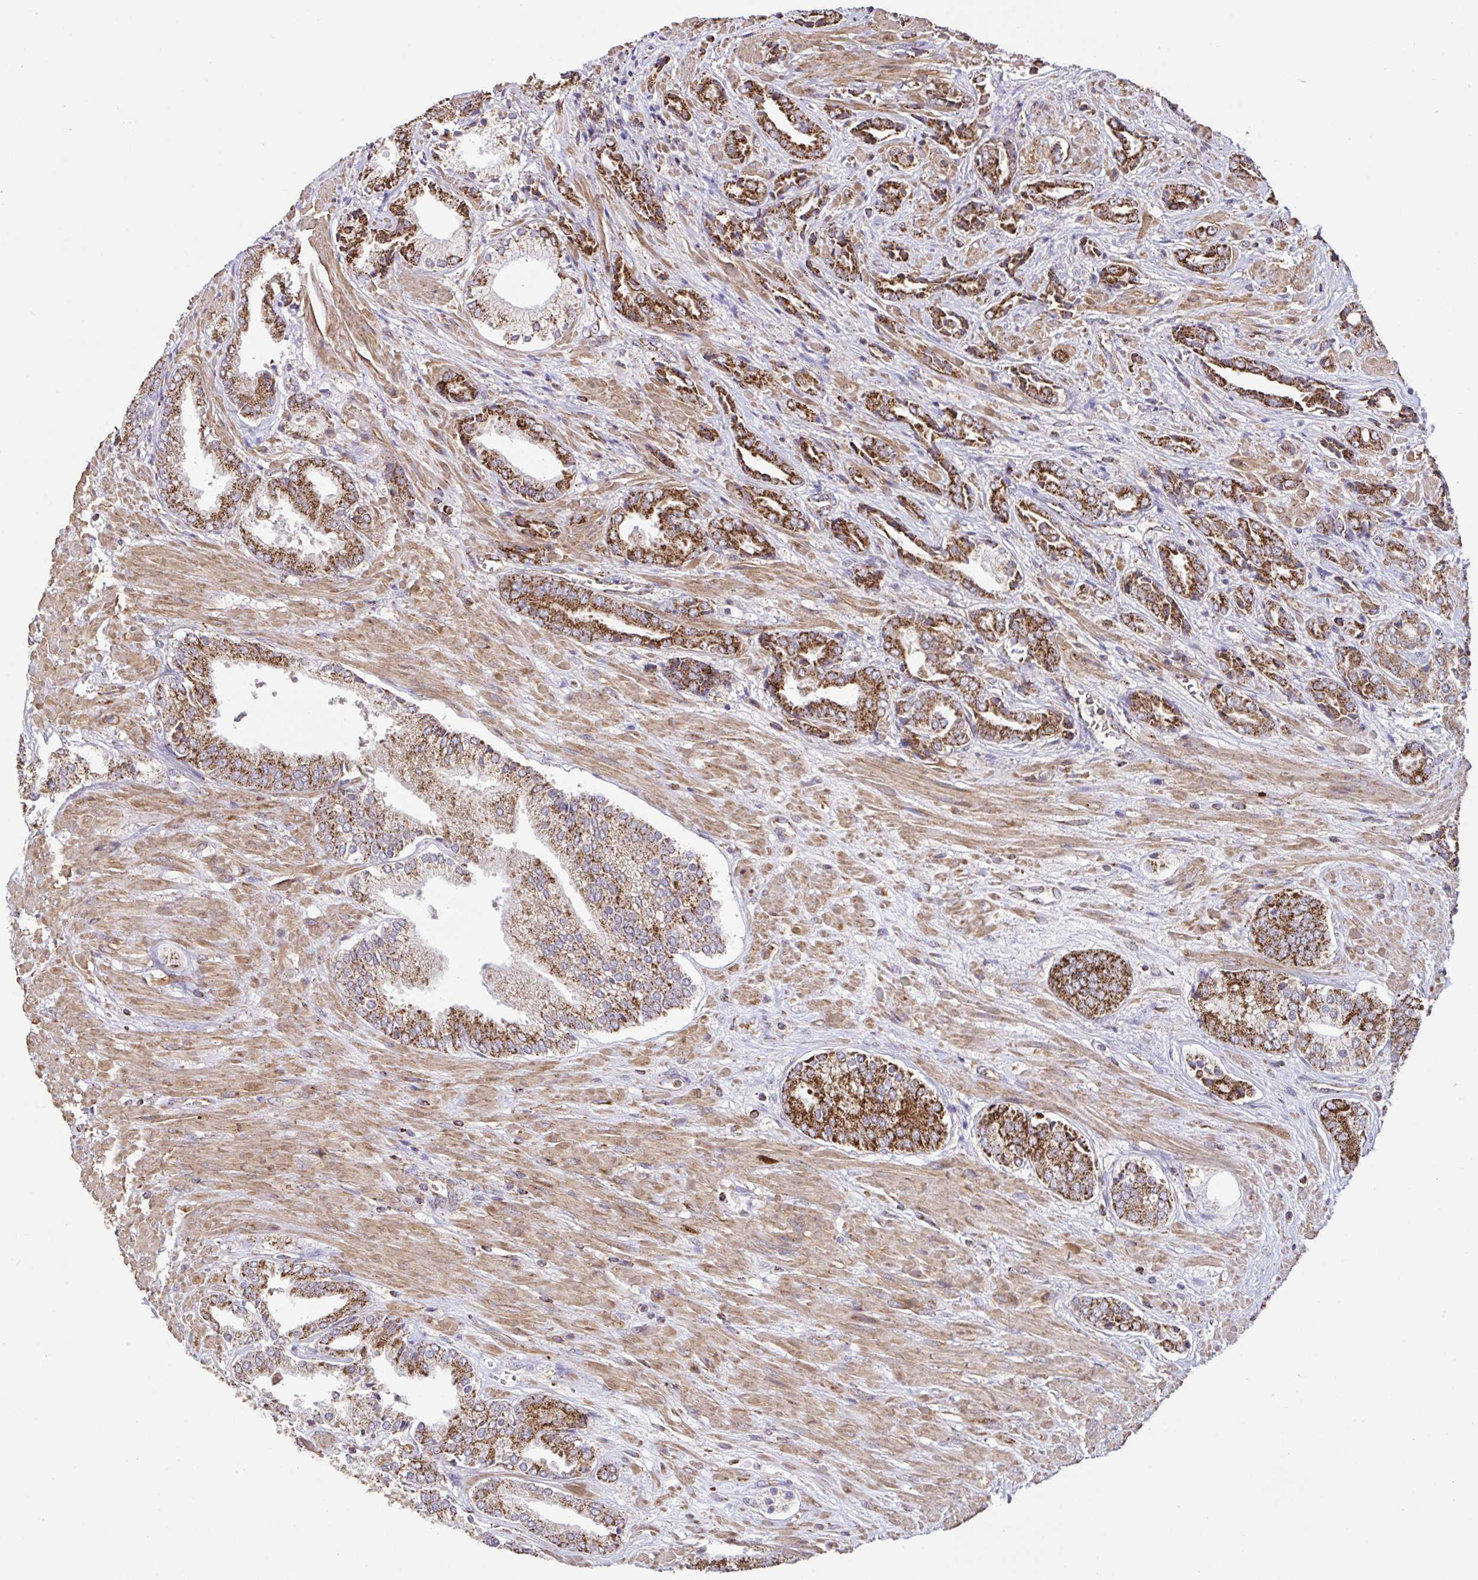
{"staining": {"intensity": "strong", "quantity": ">75%", "location": "cytoplasmic/membranous"}, "tissue": "prostate cancer", "cell_type": "Tumor cells", "image_type": "cancer", "snomed": [{"axis": "morphology", "description": "Adenocarcinoma, High grade"}, {"axis": "topography", "description": "Prostate"}], "caption": "DAB (3,3'-diaminobenzidine) immunohistochemical staining of prostate adenocarcinoma (high-grade) demonstrates strong cytoplasmic/membranous protein positivity in approximately >75% of tumor cells. (DAB = brown stain, brightfield microscopy at high magnification).", "gene": "DIP2B", "patient": {"sex": "male", "age": 56}}